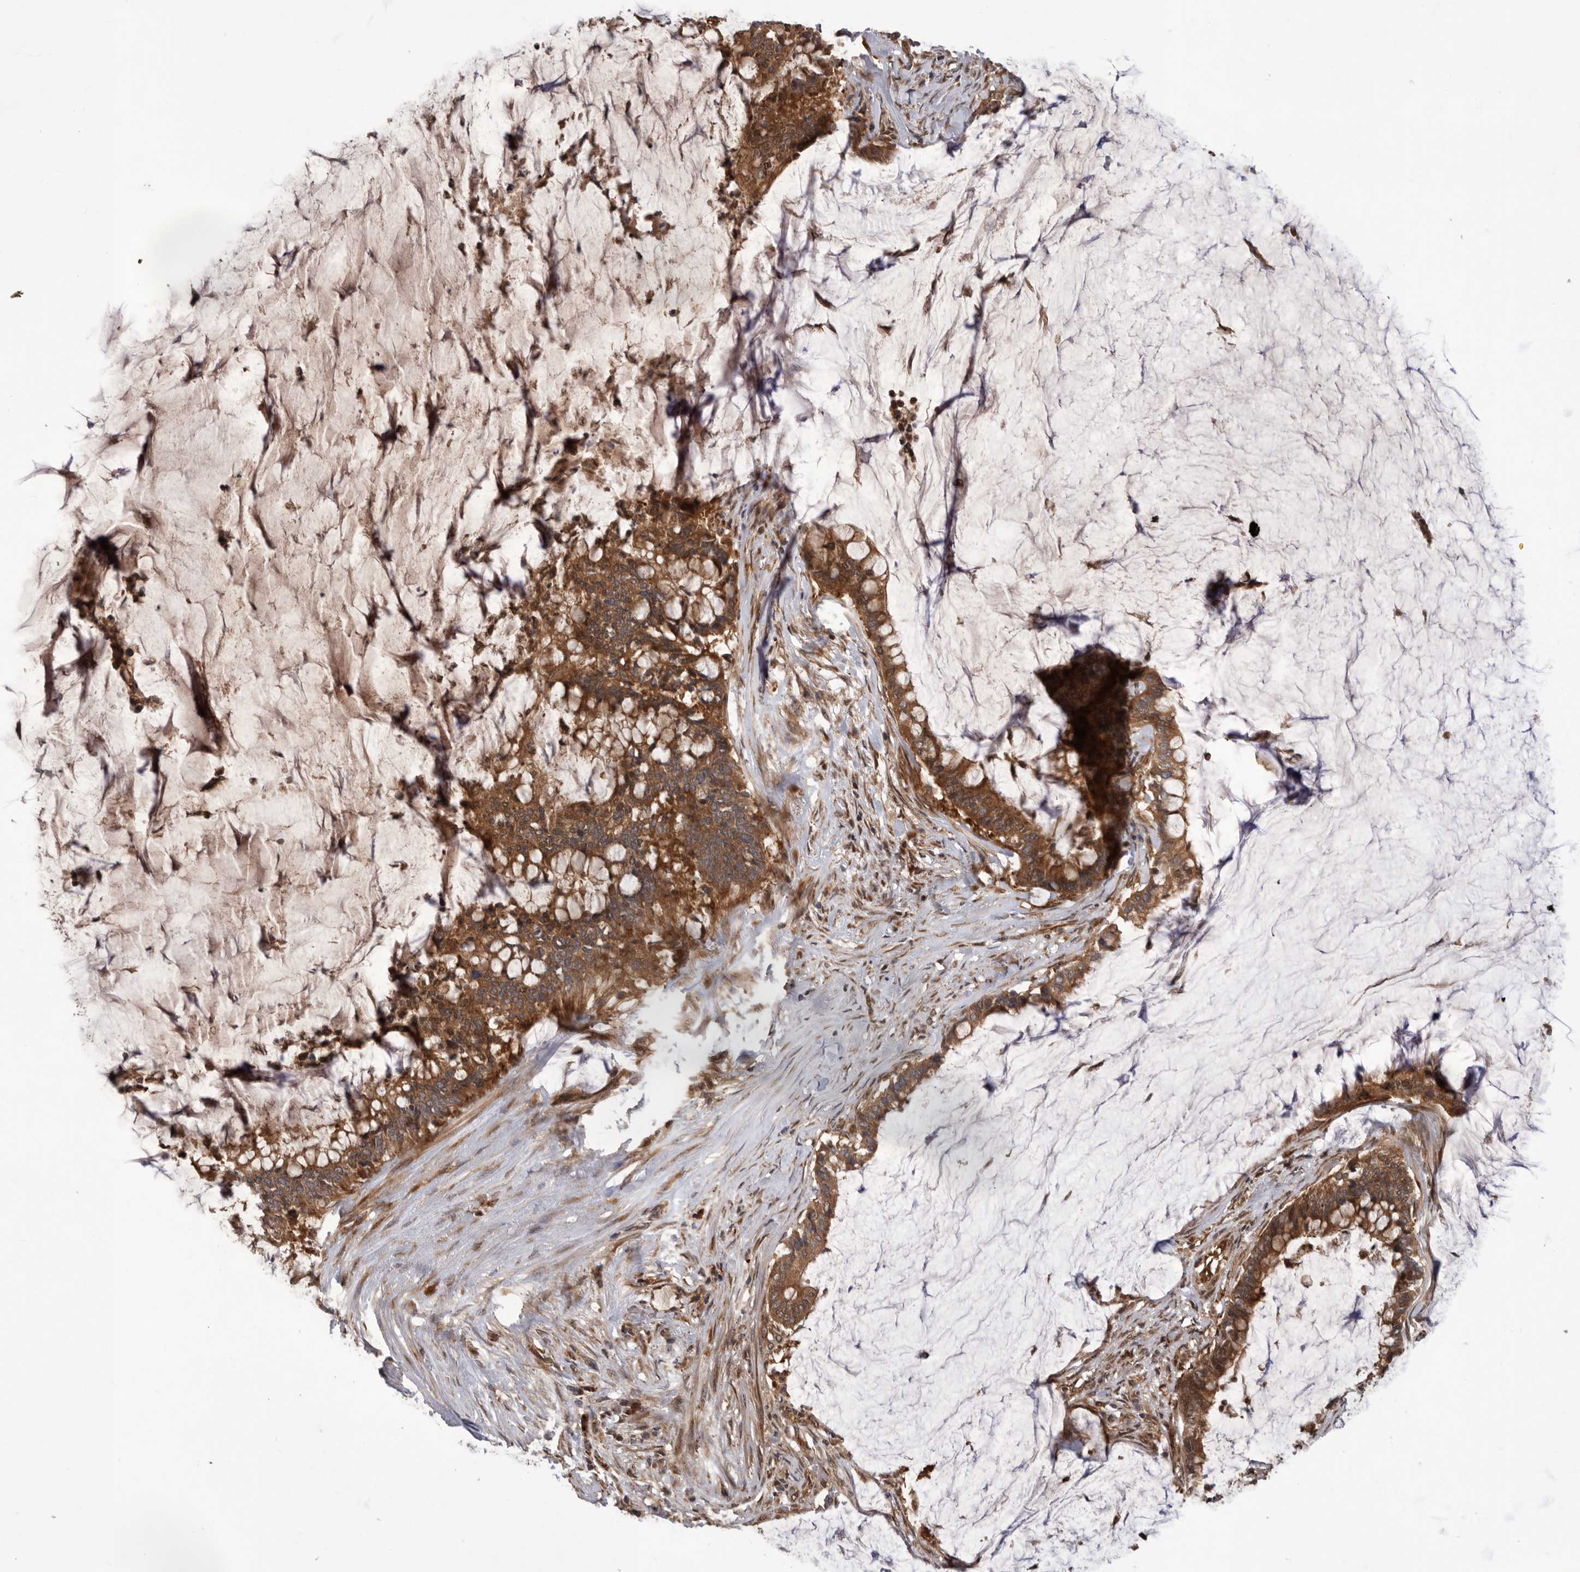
{"staining": {"intensity": "moderate", "quantity": ">75%", "location": "cytoplasmic/membranous"}, "tissue": "pancreatic cancer", "cell_type": "Tumor cells", "image_type": "cancer", "snomed": [{"axis": "morphology", "description": "Adenocarcinoma, NOS"}, {"axis": "topography", "description": "Pancreas"}], "caption": "Immunohistochemistry micrograph of human pancreatic cancer (adenocarcinoma) stained for a protein (brown), which reveals medium levels of moderate cytoplasmic/membranous staining in approximately >75% of tumor cells.", "gene": "DHDDS", "patient": {"sex": "male", "age": 41}}